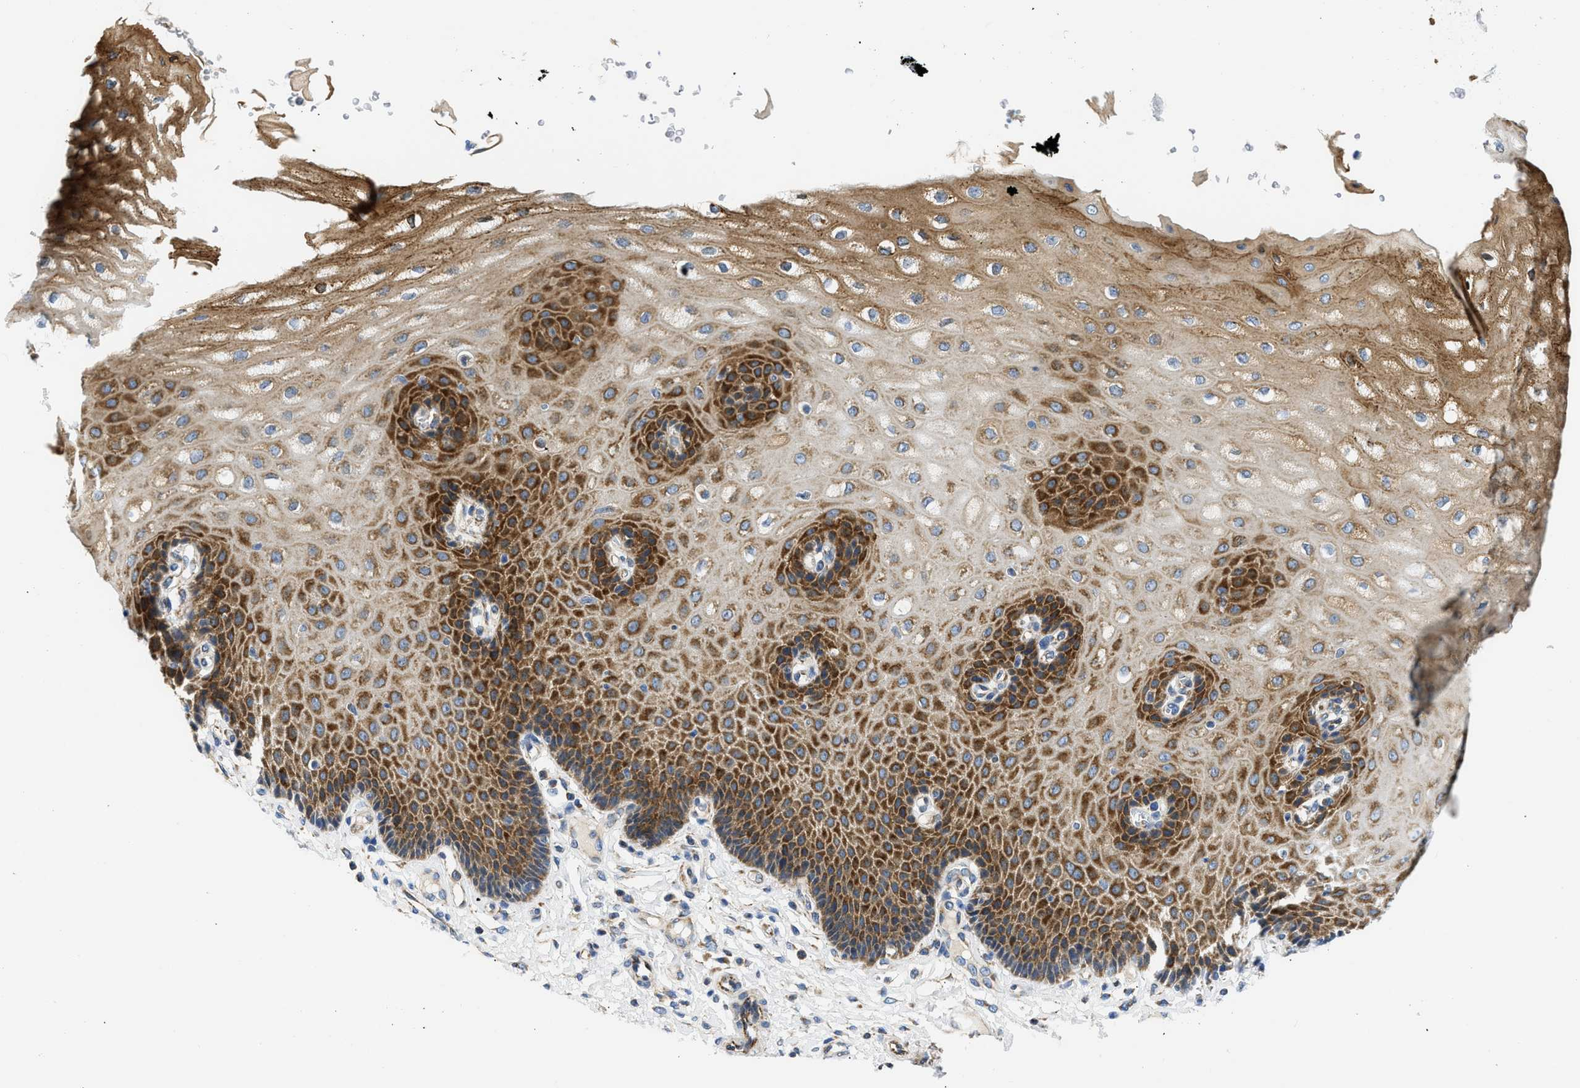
{"staining": {"intensity": "strong", "quantity": ">75%", "location": "cytoplasmic/membranous"}, "tissue": "esophagus", "cell_type": "Squamous epithelial cells", "image_type": "normal", "snomed": [{"axis": "morphology", "description": "Normal tissue, NOS"}, {"axis": "topography", "description": "Esophagus"}], "caption": "Immunohistochemical staining of unremarkable esophagus exhibits high levels of strong cytoplasmic/membranous expression in about >75% of squamous epithelial cells.", "gene": "CAMKK2", "patient": {"sex": "male", "age": 54}}